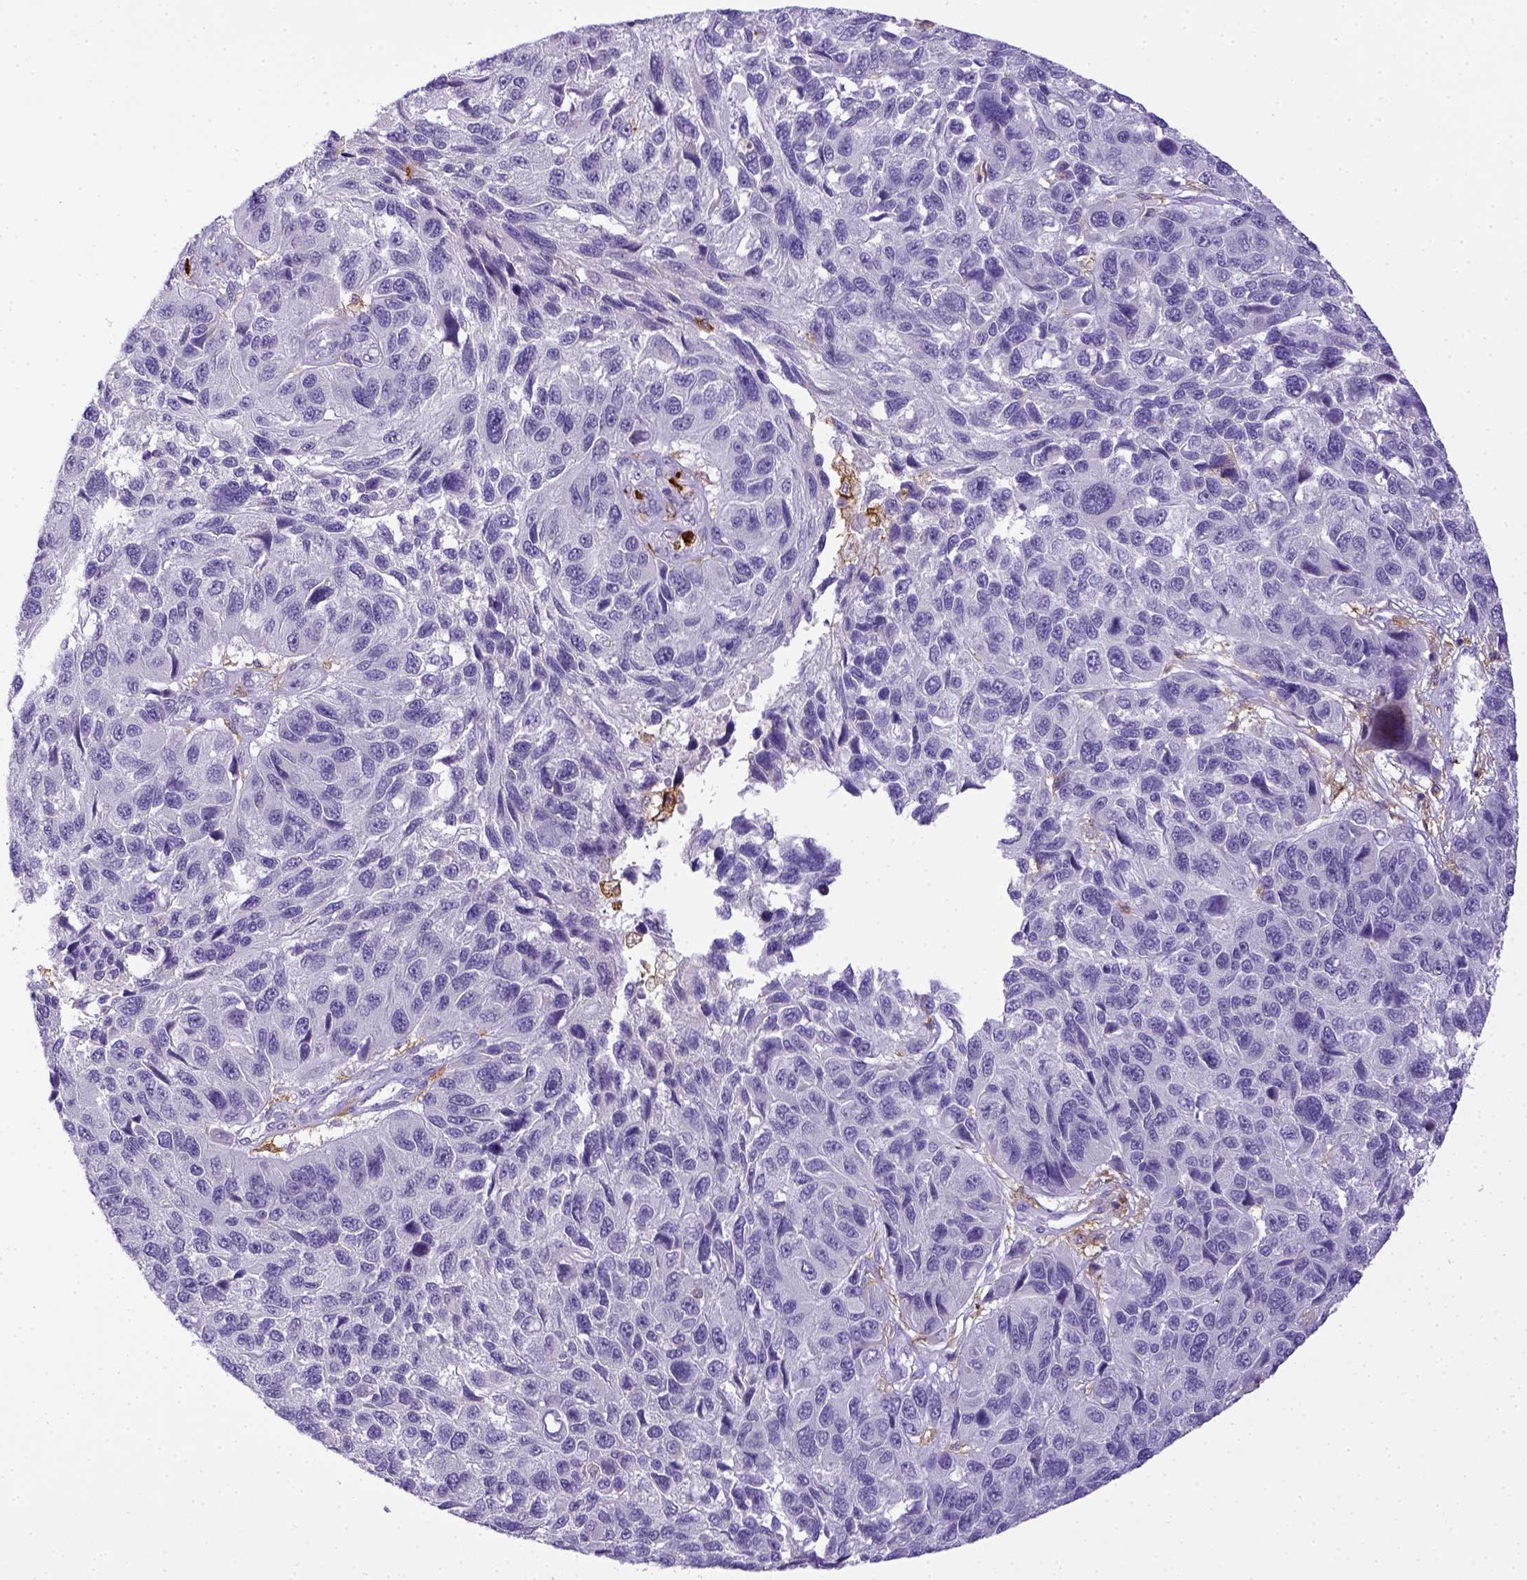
{"staining": {"intensity": "negative", "quantity": "none", "location": "none"}, "tissue": "melanoma", "cell_type": "Tumor cells", "image_type": "cancer", "snomed": [{"axis": "morphology", "description": "Malignant melanoma, NOS"}, {"axis": "topography", "description": "Skin"}], "caption": "A photomicrograph of human malignant melanoma is negative for staining in tumor cells.", "gene": "ITGAM", "patient": {"sex": "male", "age": 53}}